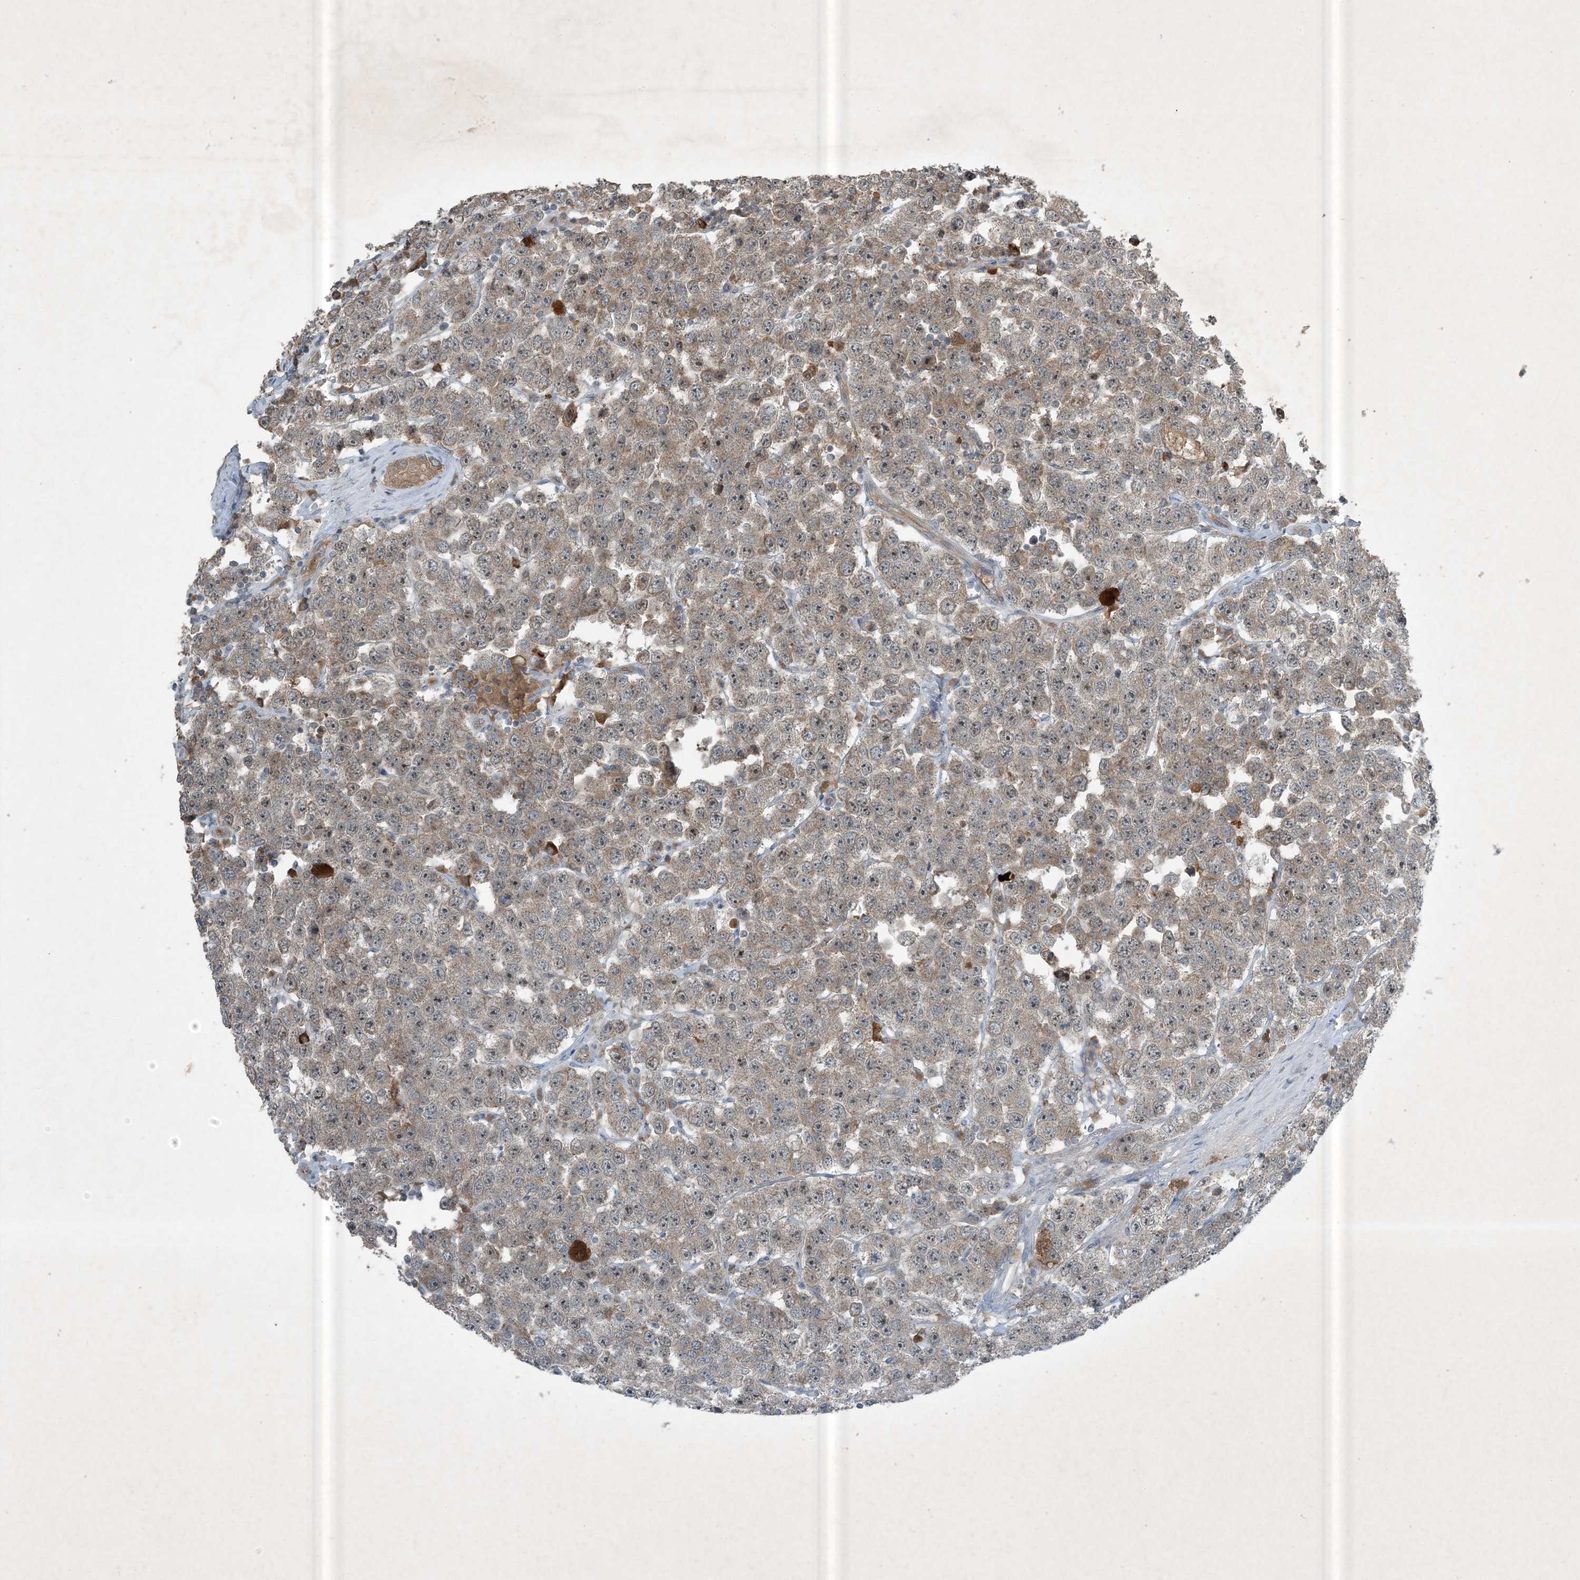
{"staining": {"intensity": "moderate", "quantity": ">75%", "location": "cytoplasmic/membranous,nuclear"}, "tissue": "testis cancer", "cell_type": "Tumor cells", "image_type": "cancer", "snomed": [{"axis": "morphology", "description": "Seminoma, NOS"}, {"axis": "topography", "description": "Testis"}], "caption": "Immunohistochemical staining of human seminoma (testis) shows medium levels of moderate cytoplasmic/membranous and nuclear protein staining in about >75% of tumor cells.", "gene": "MDN1", "patient": {"sex": "male", "age": 28}}